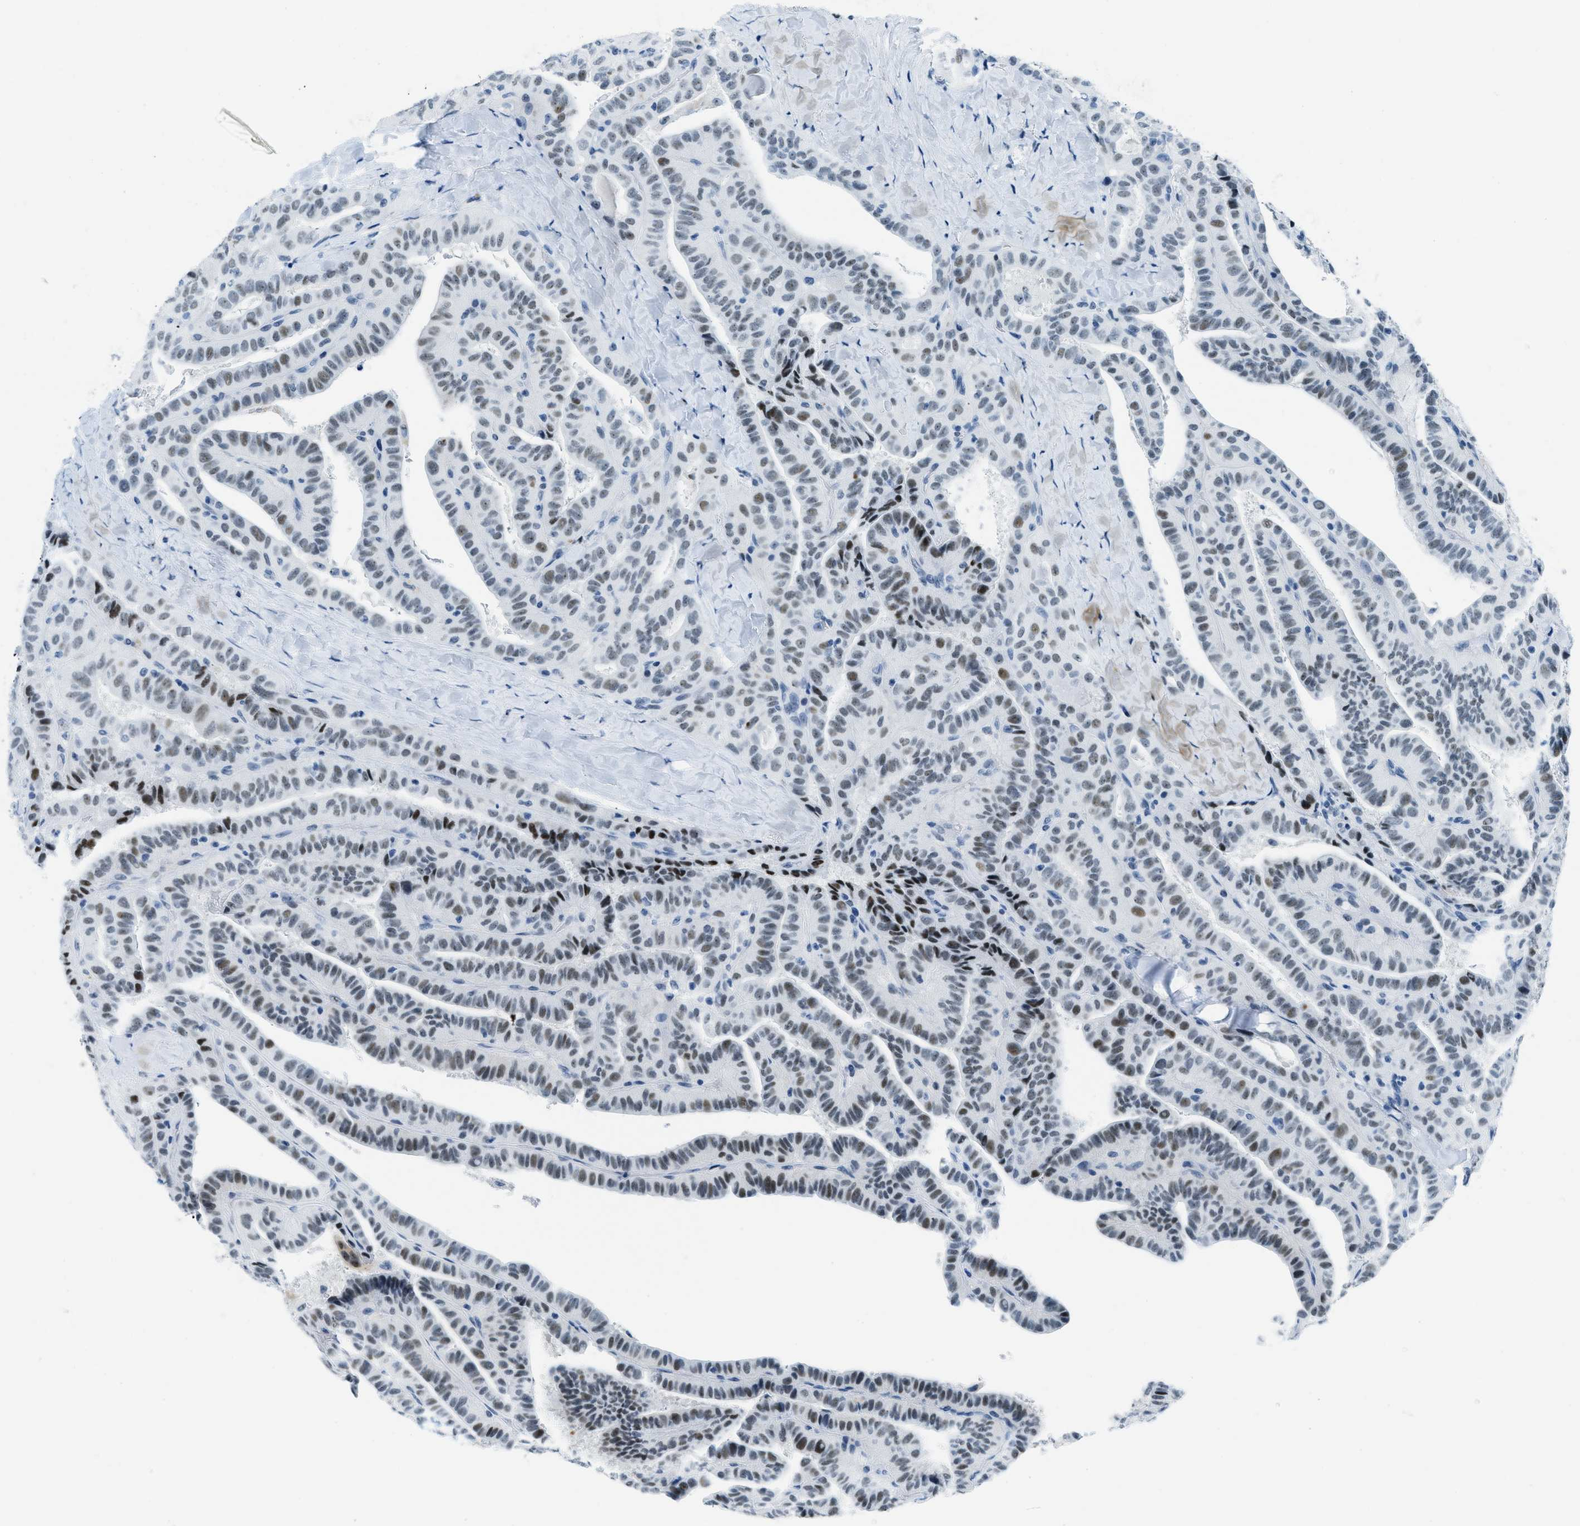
{"staining": {"intensity": "strong", "quantity": "25%-75%", "location": "nuclear"}, "tissue": "thyroid cancer", "cell_type": "Tumor cells", "image_type": "cancer", "snomed": [{"axis": "morphology", "description": "Papillary adenocarcinoma, NOS"}, {"axis": "topography", "description": "Thyroid gland"}], "caption": "Immunohistochemistry of papillary adenocarcinoma (thyroid) exhibits high levels of strong nuclear positivity in about 25%-75% of tumor cells. Nuclei are stained in blue.", "gene": "PLA2G2A", "patient": {"sex": "male", "age": 77}}